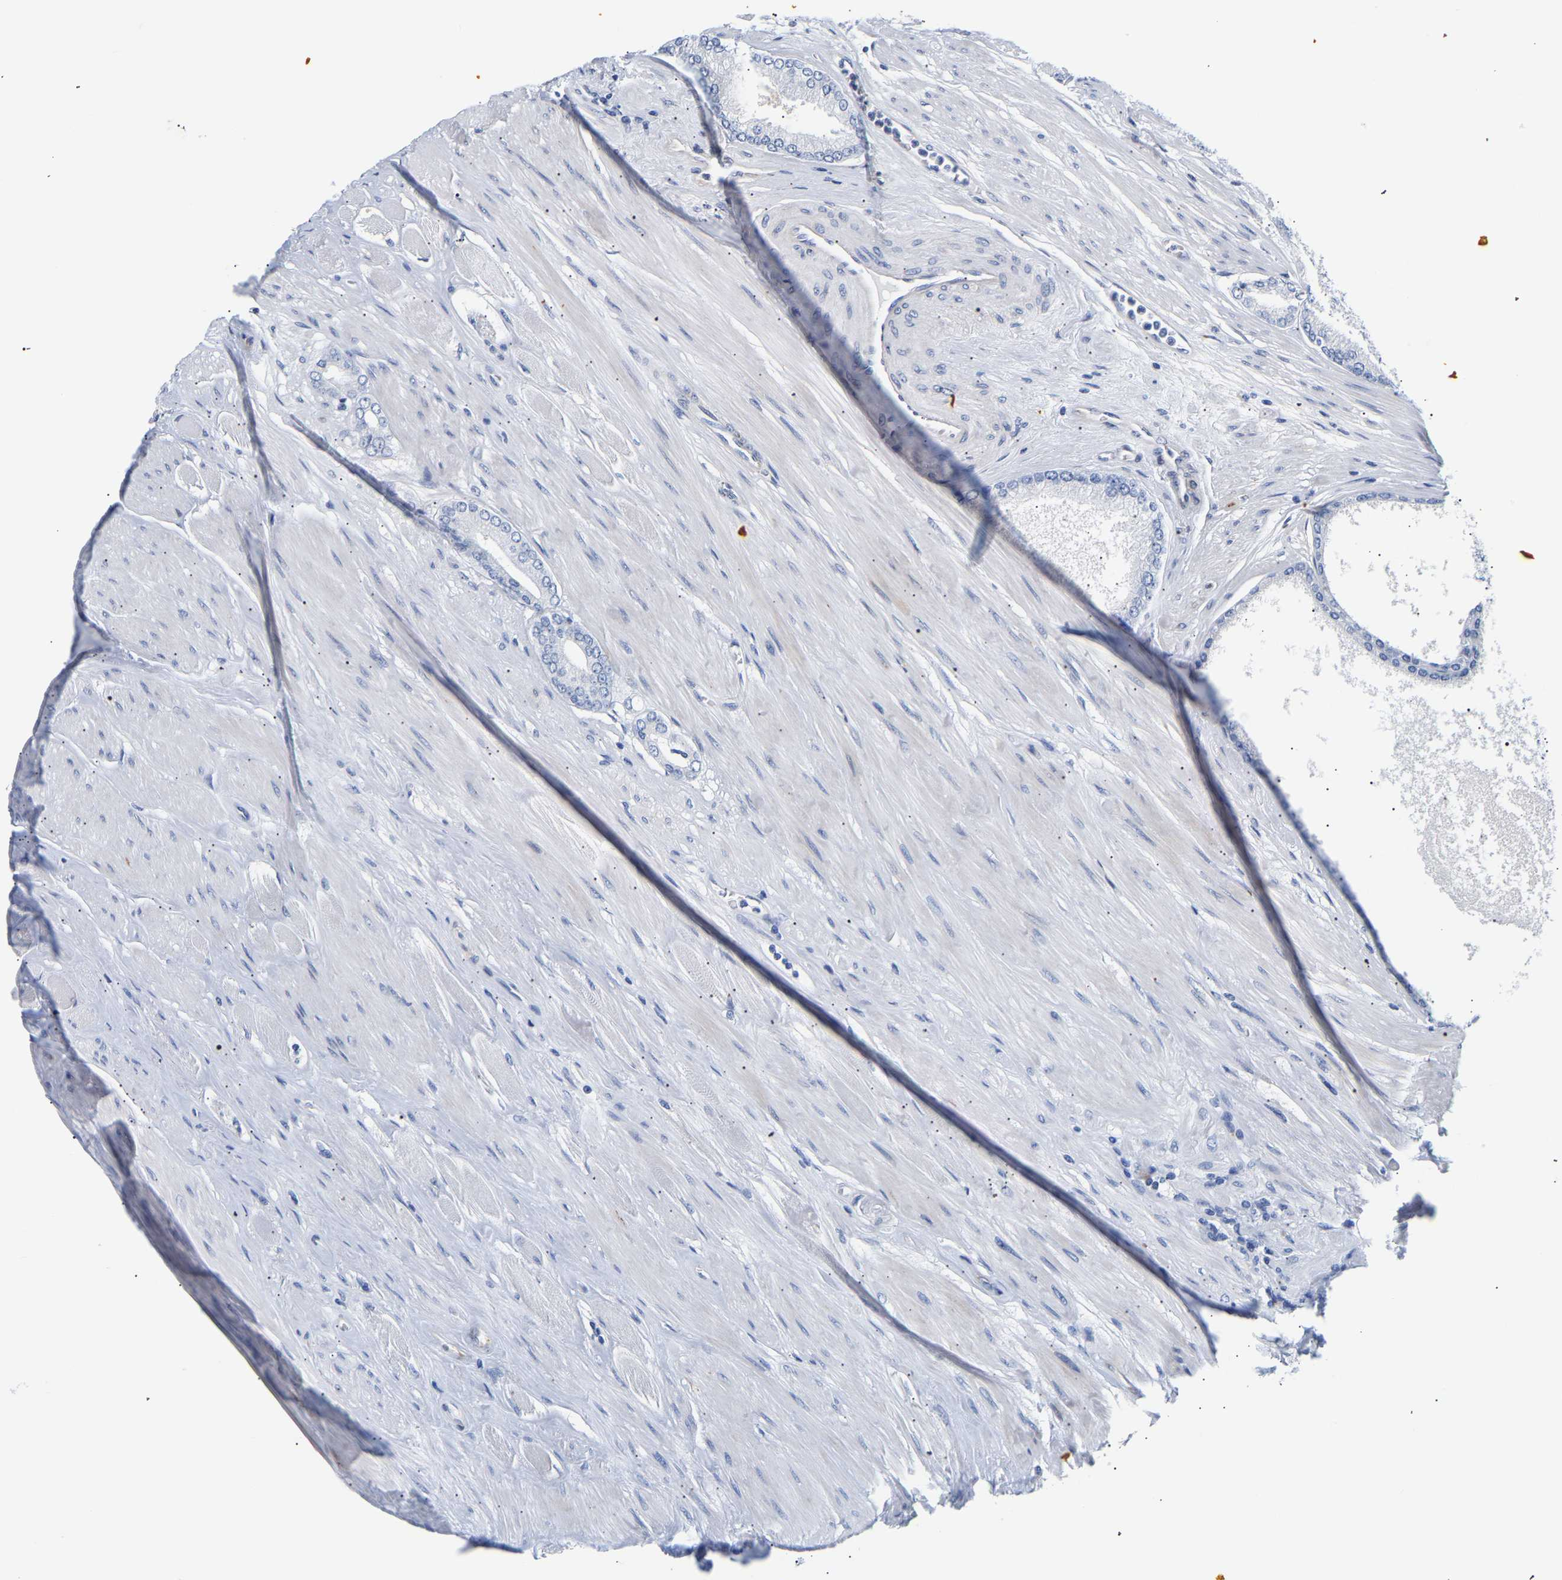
{"staining": {"intensity": "negative", "quantity": "none", "location": "none"}, "tissue": "prostate cancer", "cell_type": "Tumor cells", "image_type": "cancer", "snomed": [{"axis": "morphology", "description": "Adenocarcinoma, High grade"}, {"axis": "topography", "description": "Prostate"}], "caption": "A high-resolution photomicrograph shows IHC staining of adenocarcinoma (high-grade) (prostate), which displays no significant expression in tumor cells.", "gene": "IGFBP7", "patient": {"sex": "male", "age": 61}}